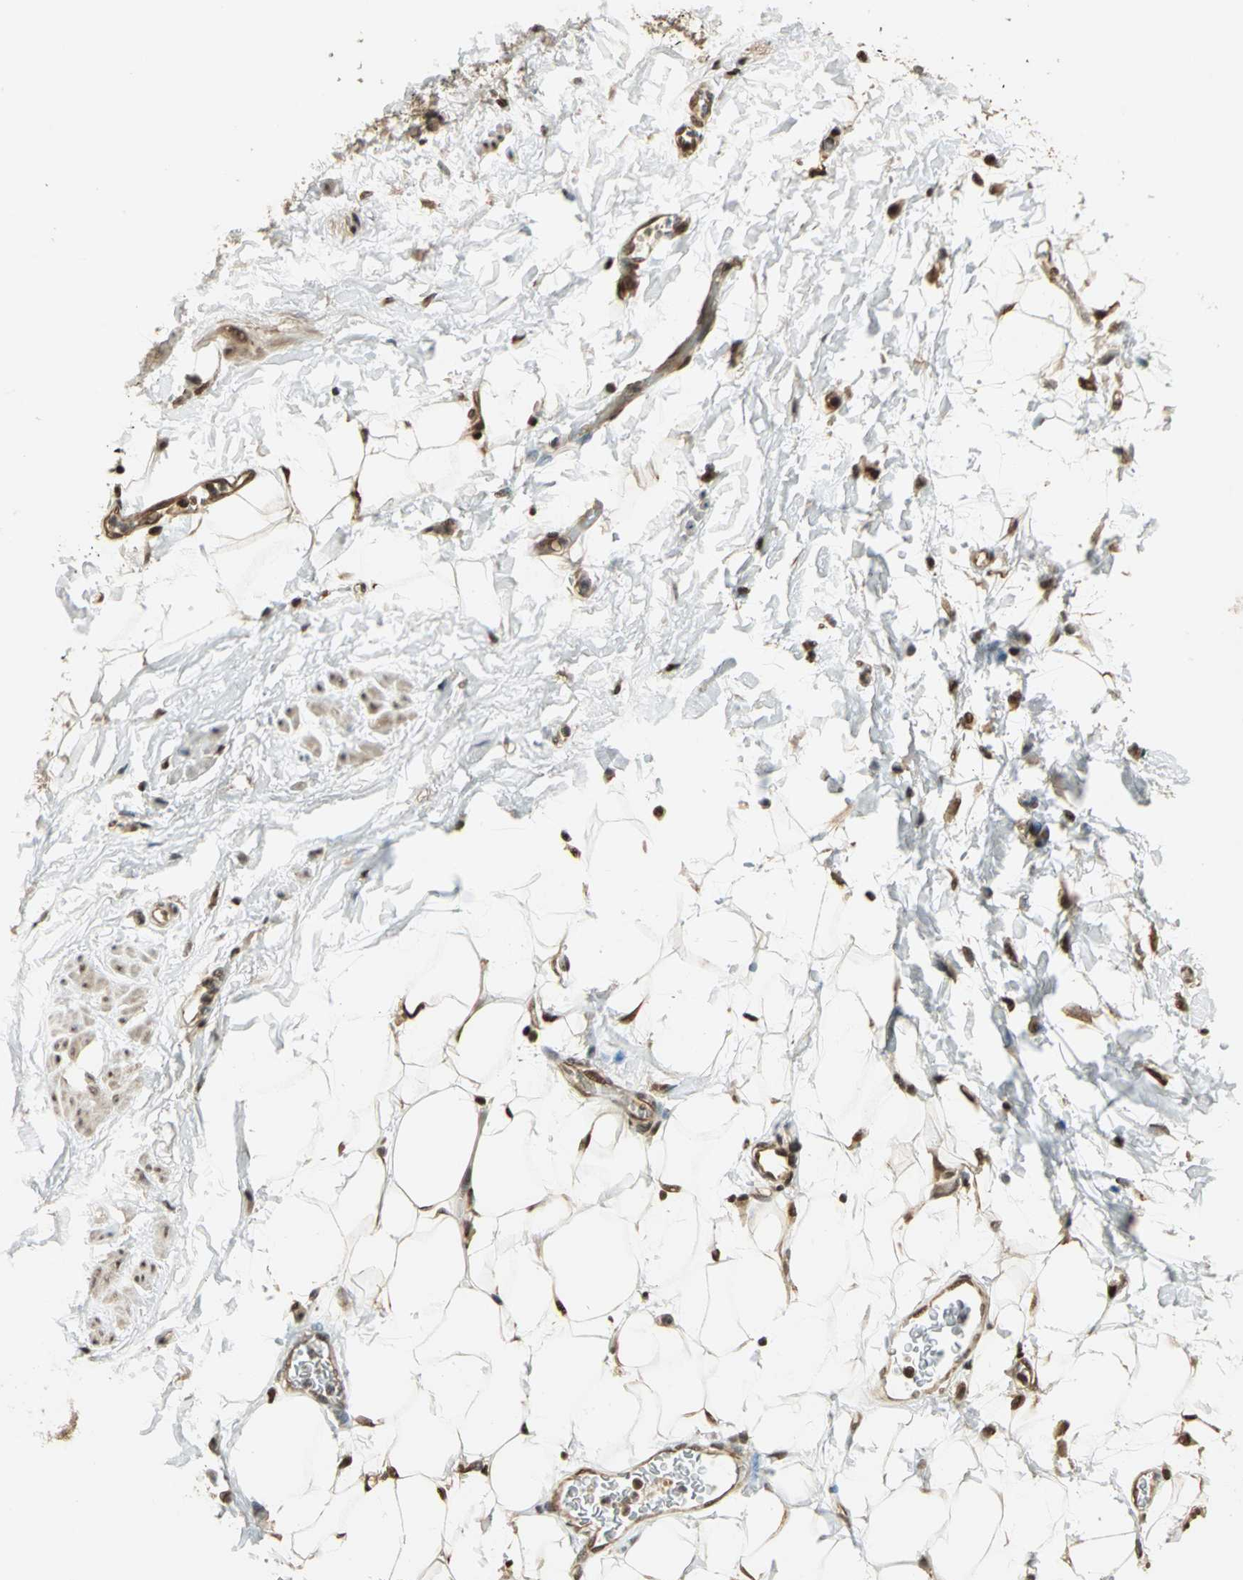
{"staining": {"intensity": "strong", "quantity": ">75%", "location": "cytoplasmic/membranous,nuclear"}, "tissue": "adipose tissue", "cell_type": "Adipocytes", "image_type": "normal", "snomed": [{"axis": "morphology", "description": "Normal tissue, NOS"}, {"axis": "morphology", "description": "Urothelial carcinoma, High grade"}, {"axis": "topography", "description": "Vascular tissue"}, {"axis": "topography", "description": "Urinary bladder"}], "caption": "Adipocytes display high levels of strong cytoplasmic/membranous,nuclear expression in about >75% of cells in benign adipose tissue. (DAB (3,3'-diaminobenzidine) = brown stain, brightfield microscopy at high magnification).", "gene": "PSMC3", "patient": {"sex": "female", "age": 56}}